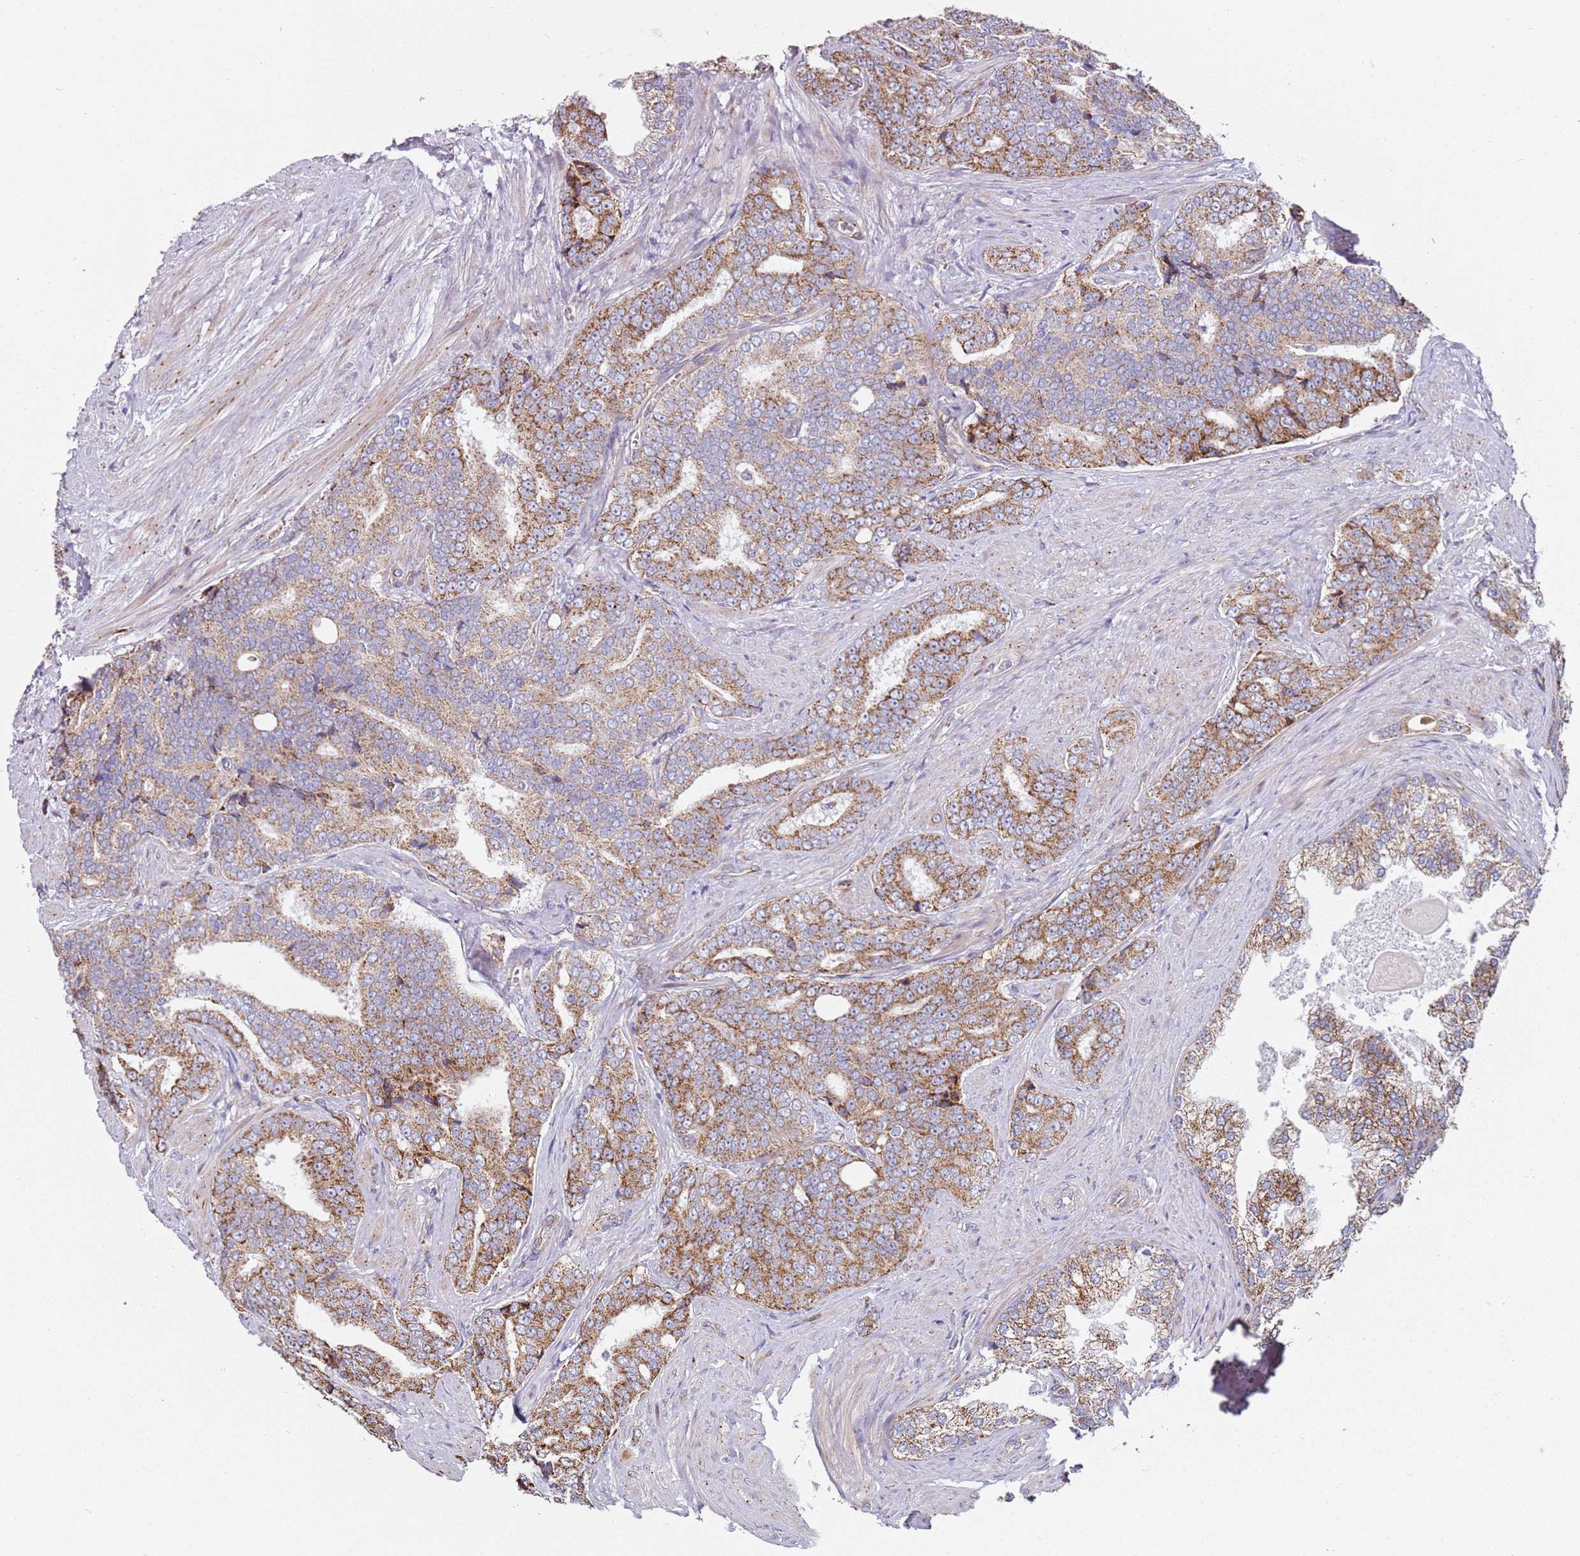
{"staining": {"intensity": "moderate", "quantity": "25%-75%", "location": "cytoplasmic/membranous"}, "tissue": "prostate cancer", "cell_type": "Tumor cells", "image_type": "cancer", "snomed": [{"axis": "morphology", "description": "Adenocarcinoma, High grade"}, {"axis": "topography", "description": "Prostate"}], "caption": "Moderate cytoplasmic/membranous positivity for a protein is present in approximately 25%-75% of tumor cells of prostate cancer (adenocarcinoma (high-grade)) using immunohistochemistry (IHC).", "gene": "ALS2", "patient": {"sex": "male", "age": 67}}